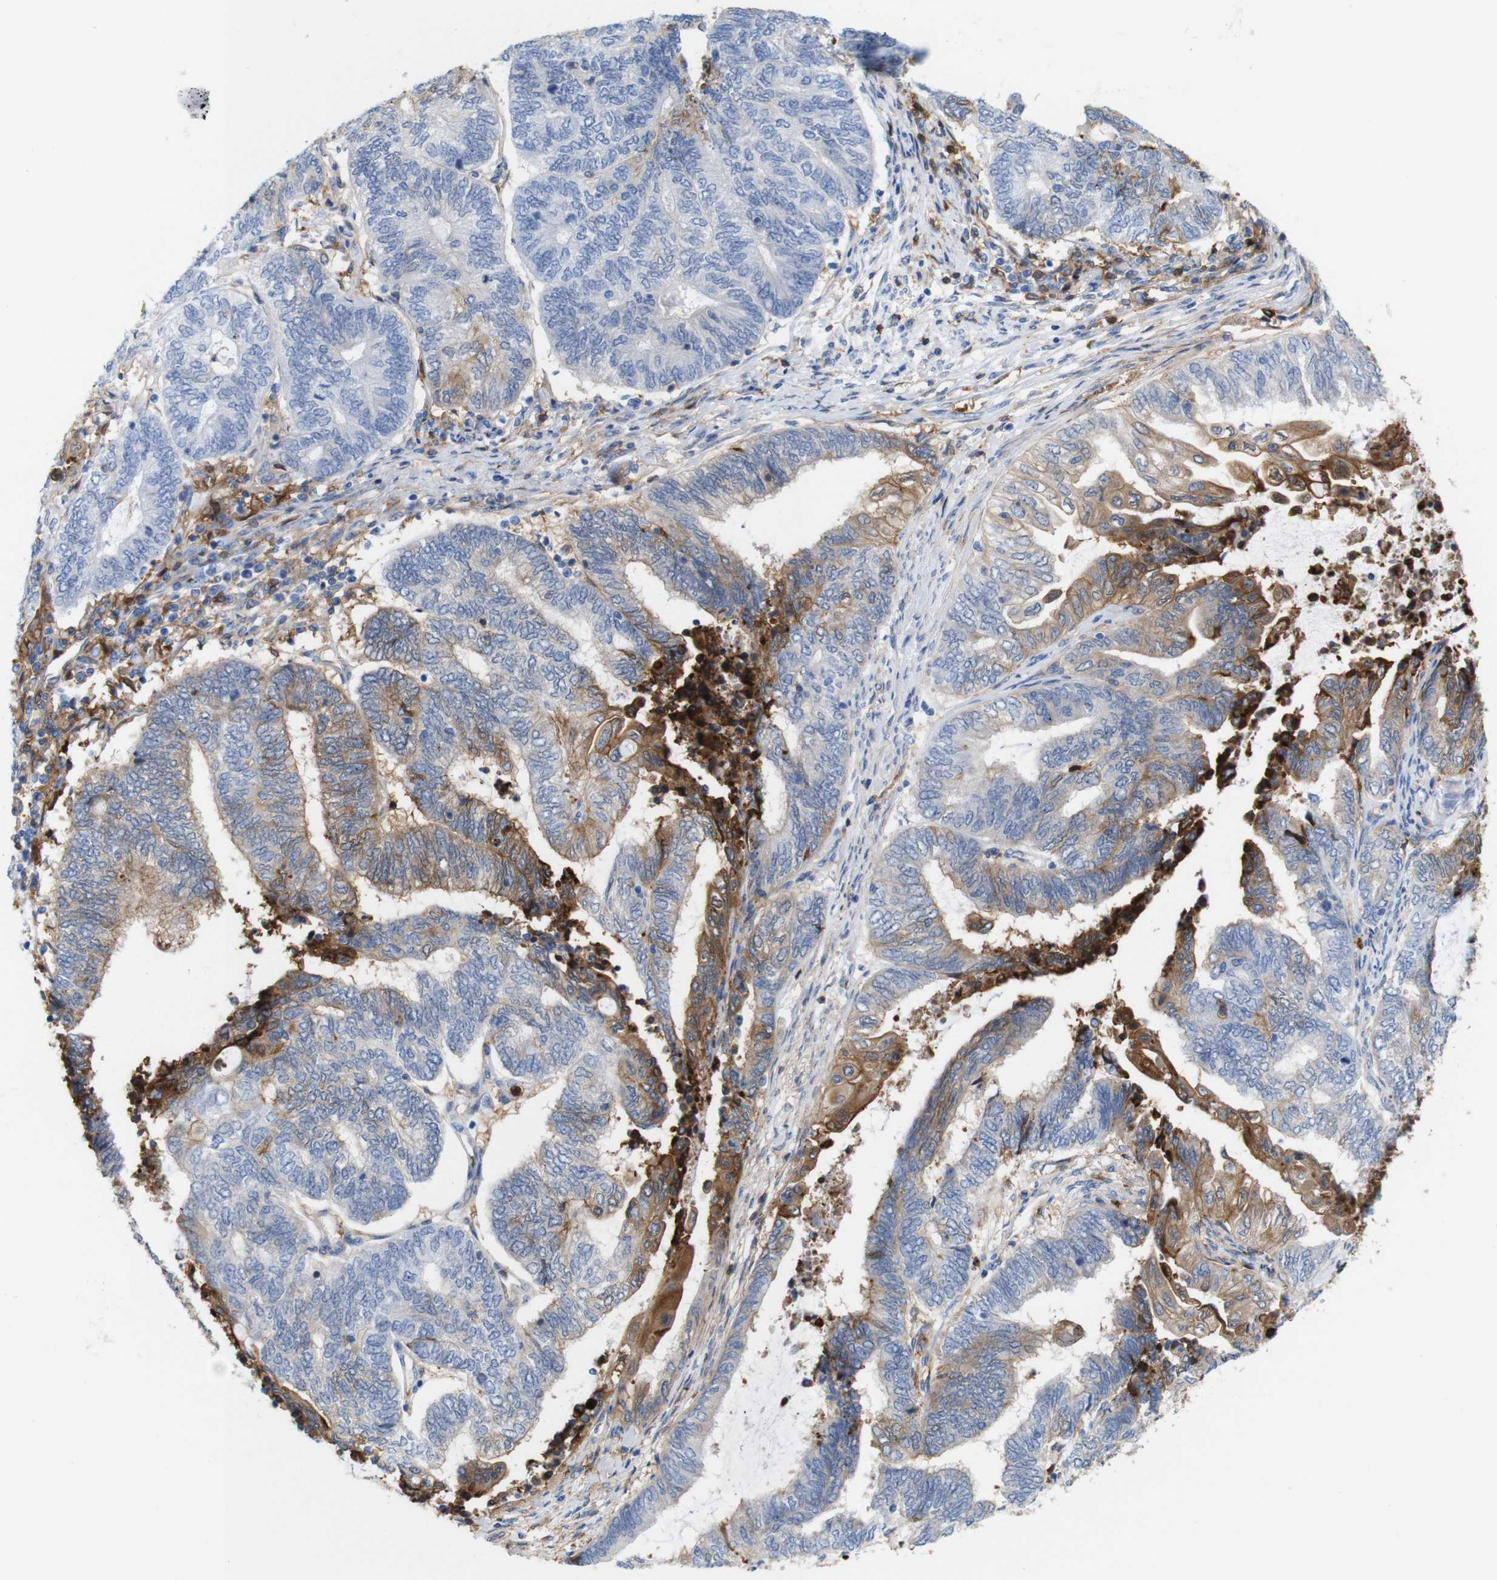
{"staining": {"intensity": "weak", "quantity": "<25%", "location": "cytoplasmic/membranous"}, "tissue": "endometrial cancer", "cell_type": "Tumor cells", "image_type": "cancer", "snomed": [{"axis": "morphology", "description": "Adenocarcinoma, NOS"}, {"axis": "topography", "description": "Uterus"}, {"axis": "topography", "description": "Endometrium"}], "caption": "Human endometrial cancer stained for a protein using IHC displays no staining in tumor cells.", "gene": "ANXA1", "patient": {"sex": "female", "age": 70}}